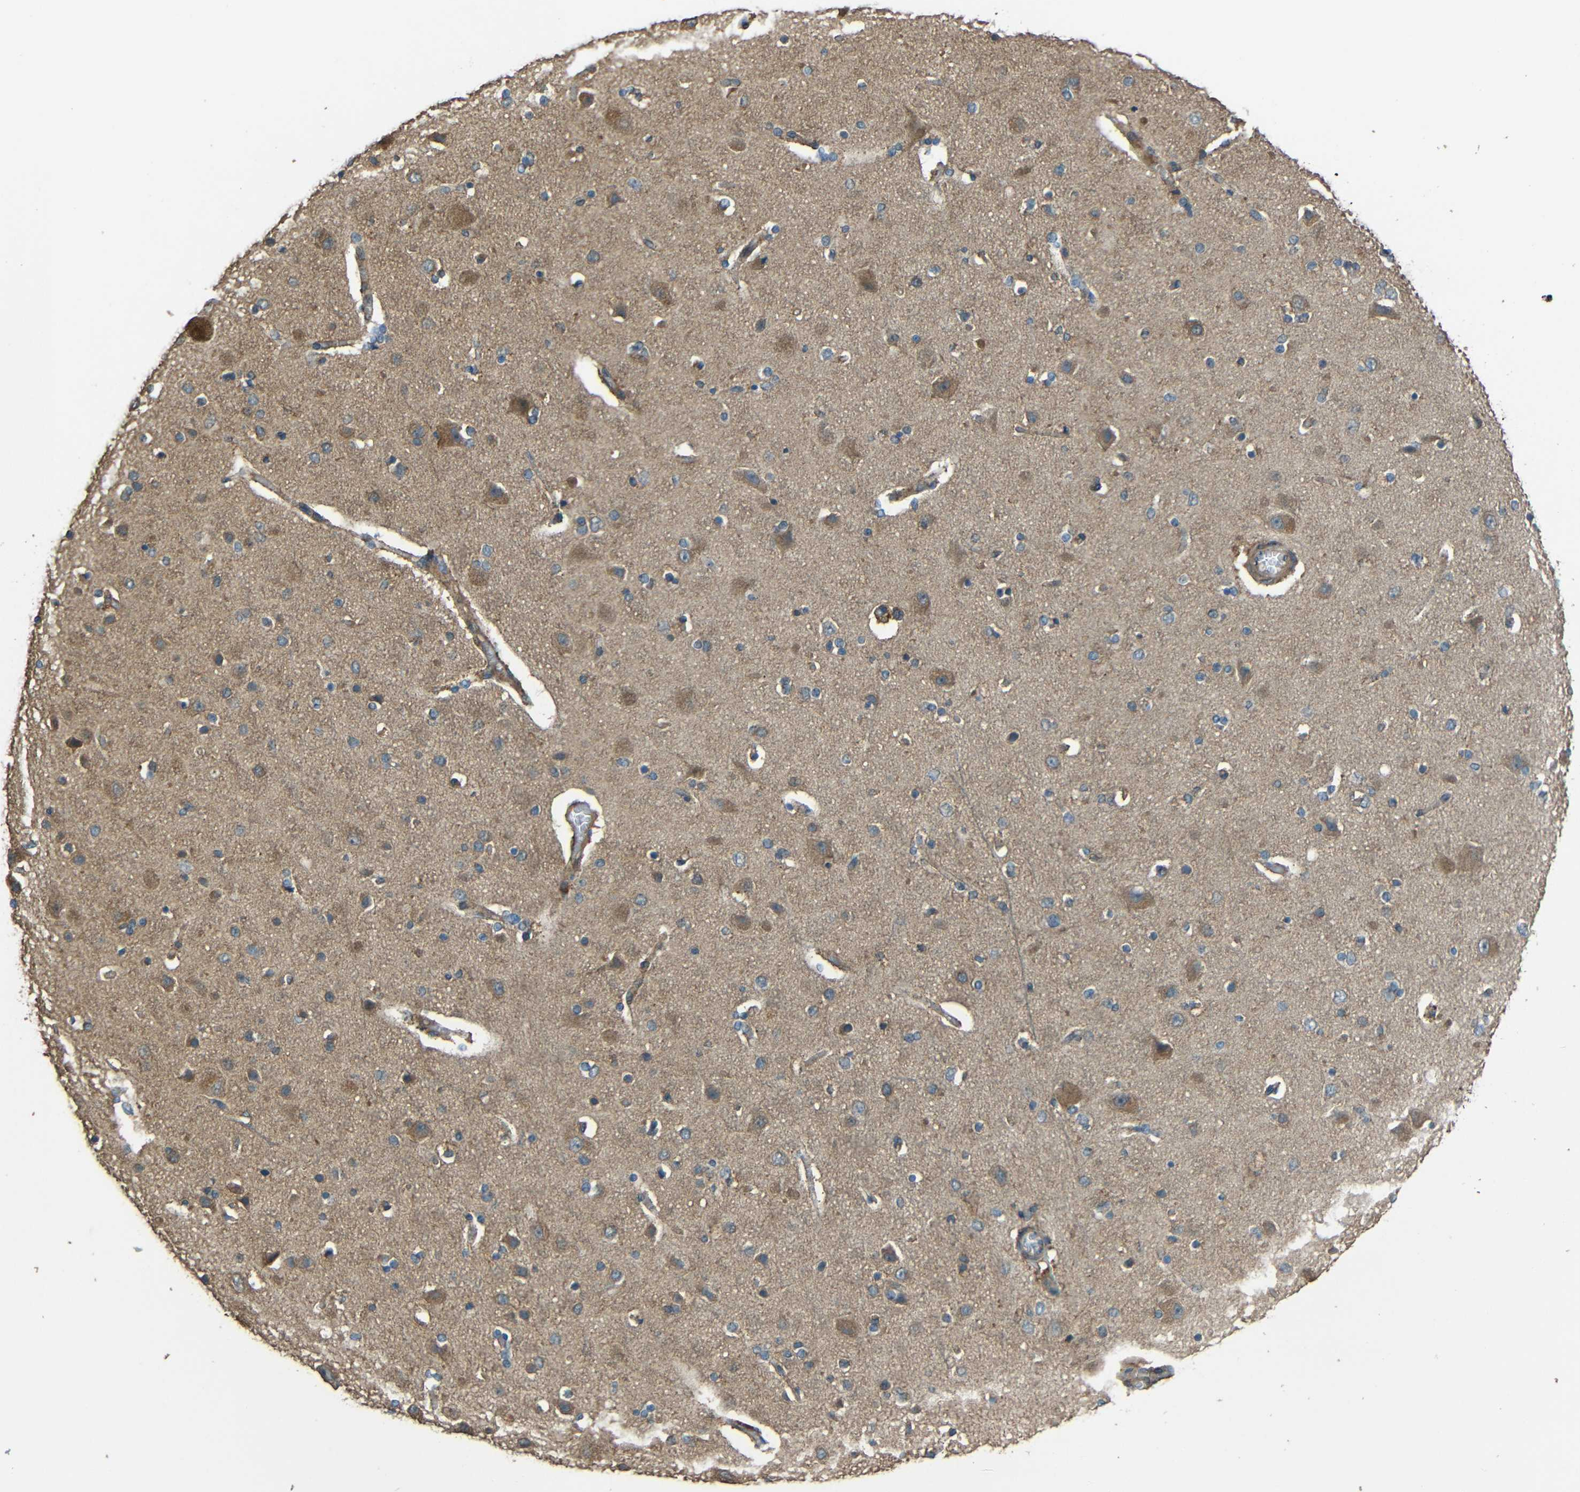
{"staining": {"intensity": "weak", "quantity": "25%-75%", "location": "cytoplasmic/membranous"}, "tissue": "cerebral cortex", "cell_type": "Endothelial cells", "image_type": "normal", "snomed": [{"axis": "morphology", "description": "Normal tissue, NOS"}, {"axis": "topography", "description": "Cerebral cortex"}], "caption": "This micrograph shows IHC staining of unremarkable human cerebral cortex, with low weak cytoplasmic/membranous staining in about 25%-75% of endothelial cells.", "gene": "ACACA", "patient": {"sex": "female", "age": 54}}